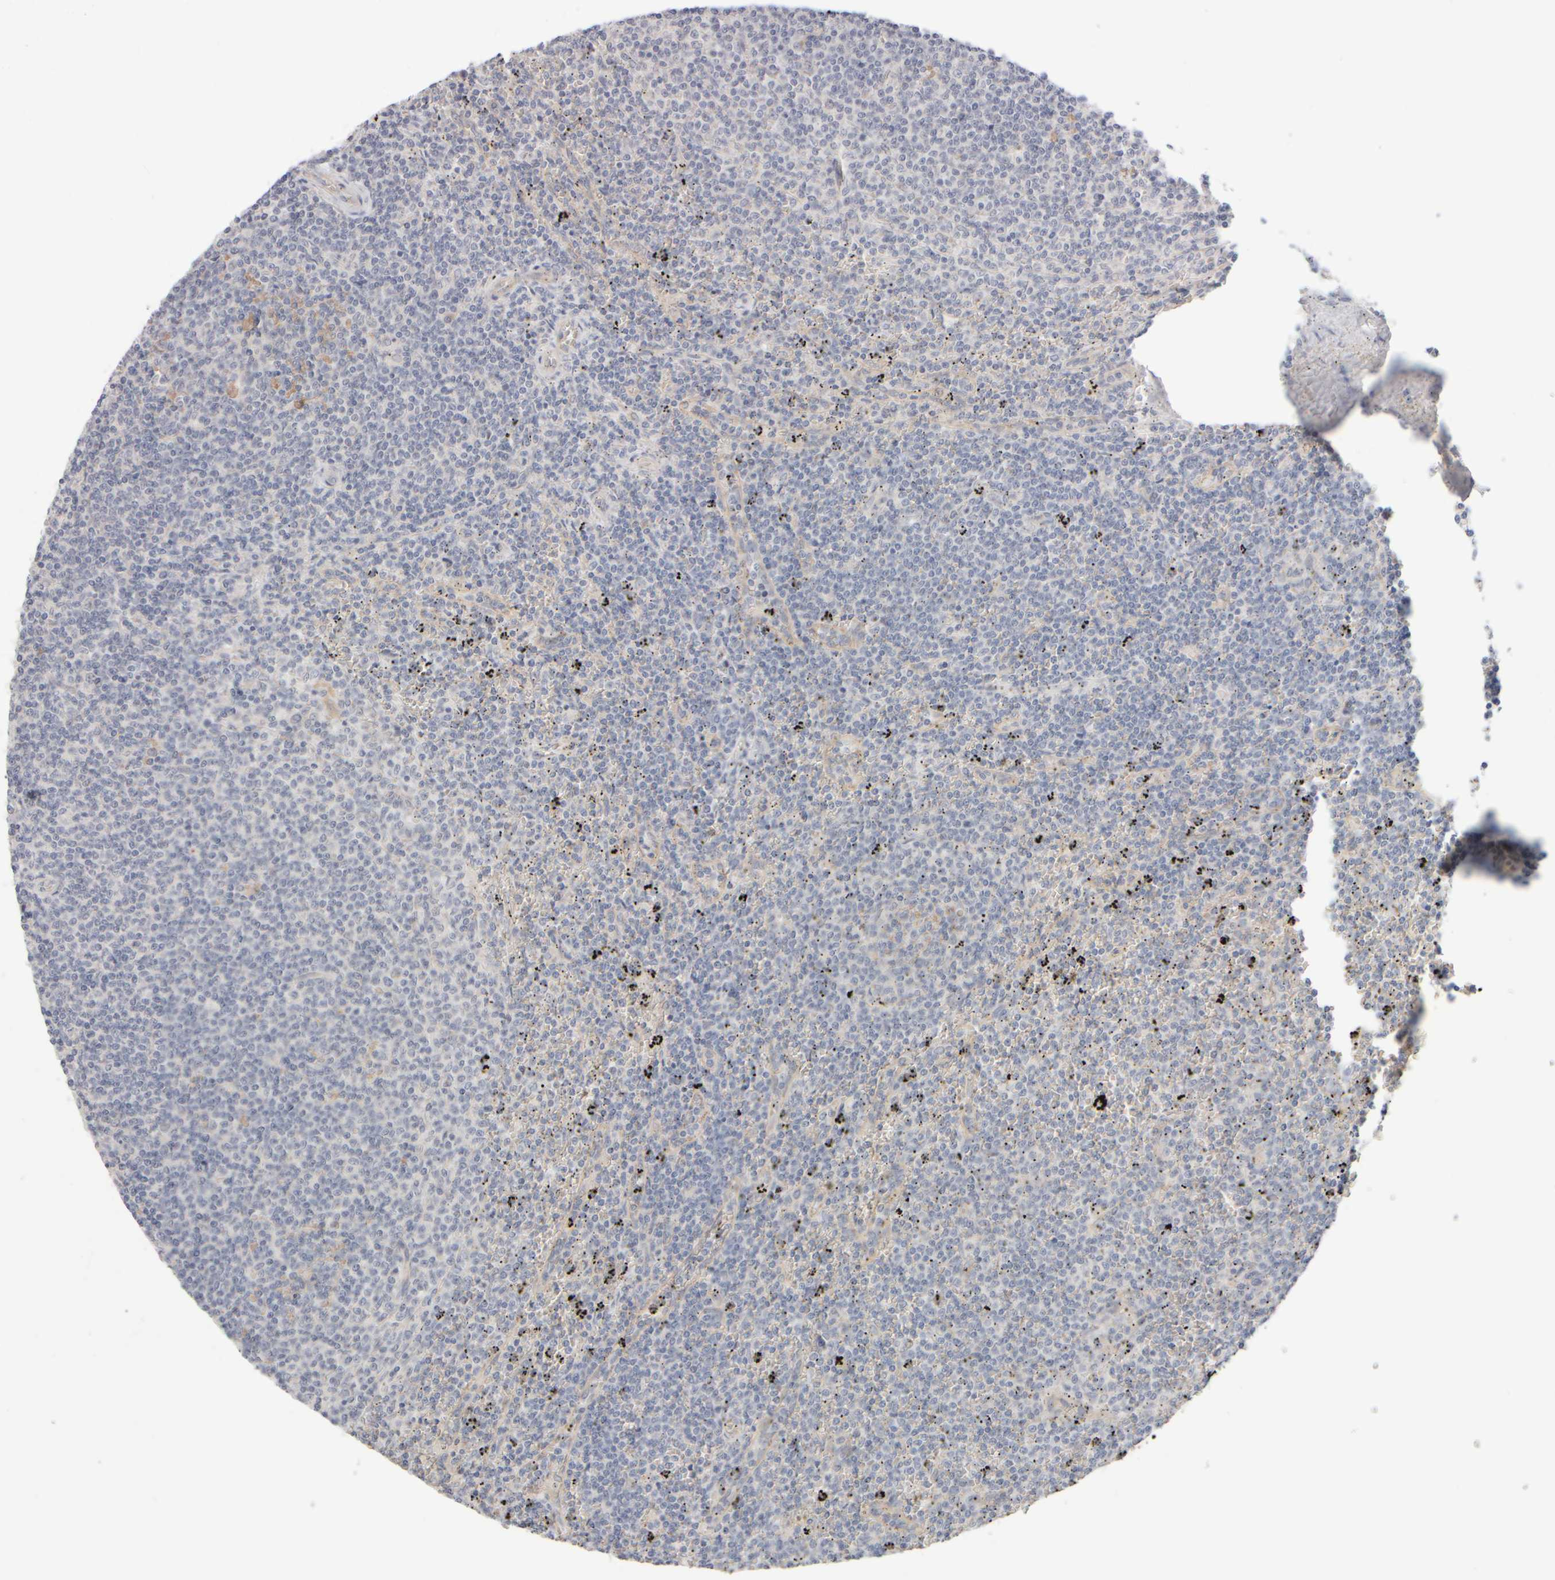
{"staining": {"intensity": "negative", "quantity": "none", "location": "none"}, "tissue": "lymphoma", "cell_type": "Tumor cells", "image_type": "cancer", "snomed": [{"axis": "morphology", "description": "Malignant lymphoma, non-Hodgkin's type, Low grade"}, {"axis": "topography", "description": "Spleen"}], "caption": "Immunohistochemical staining of human malignant lymphoma, non-Hodgkin's type (low-grade) demonstrates no significant staining in tumor cells.", "gene": "GOPC", "patient": {"sex": "female", "age": 50}}